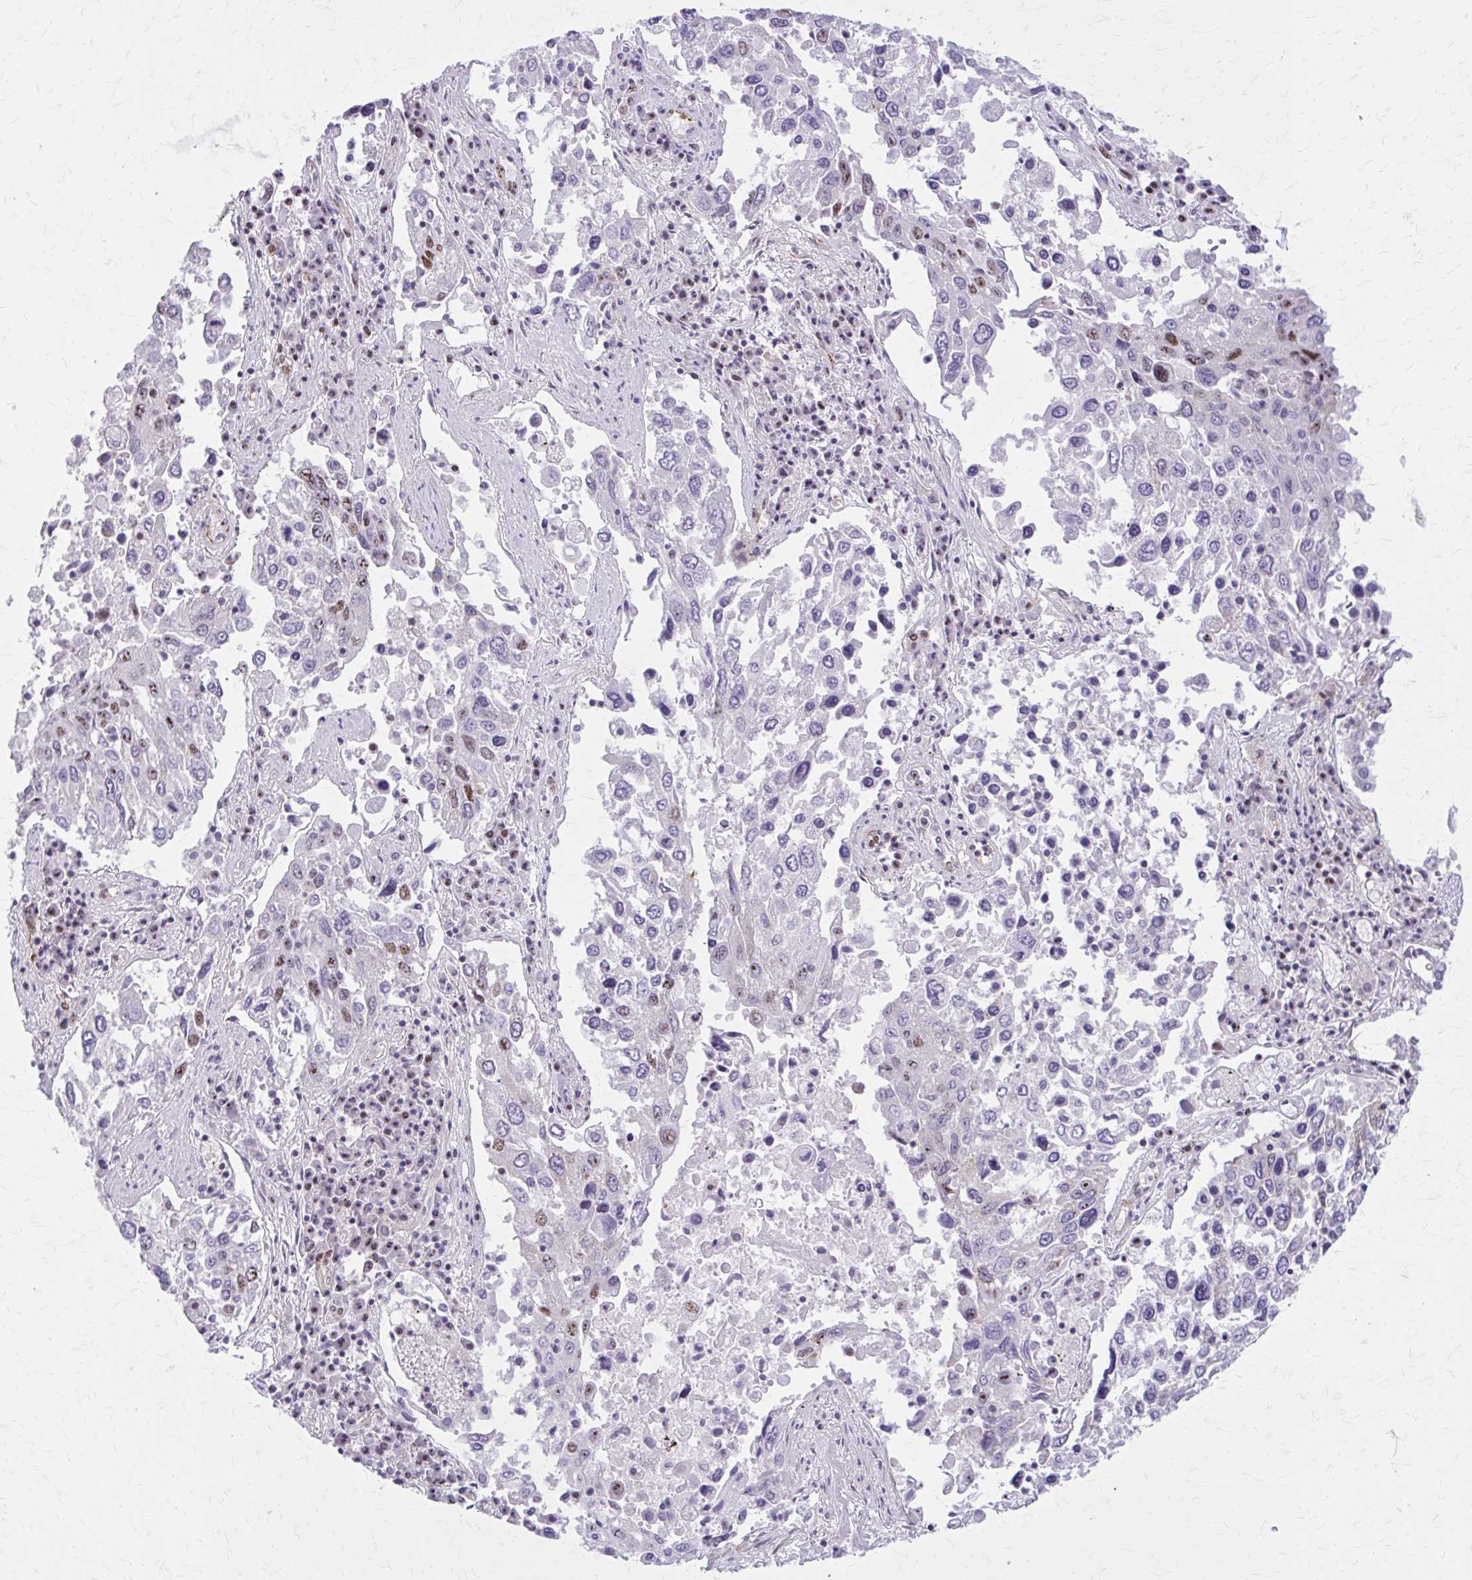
{"staining": {"intensity": "moderate", "quantity": "<25%", "location": "nuclear"}, "tissue": "lung cancer", "cell_type": "Tumor cells", "image_type": "cancer", "snomed": [{"axis": "morphology", "description": "Squamous cell carcinoma, NOS"}, {"axis": "topography", "description": "Lung"}], "caption": "The photomicrograph demonstrates staining of lung cancer (squamous cell carcinoma), revealing moderate nuclear protein expression (brown color) within tumor cells.", "gene": "NRBF2", "patient": {"sex": "male", "age": 65}}